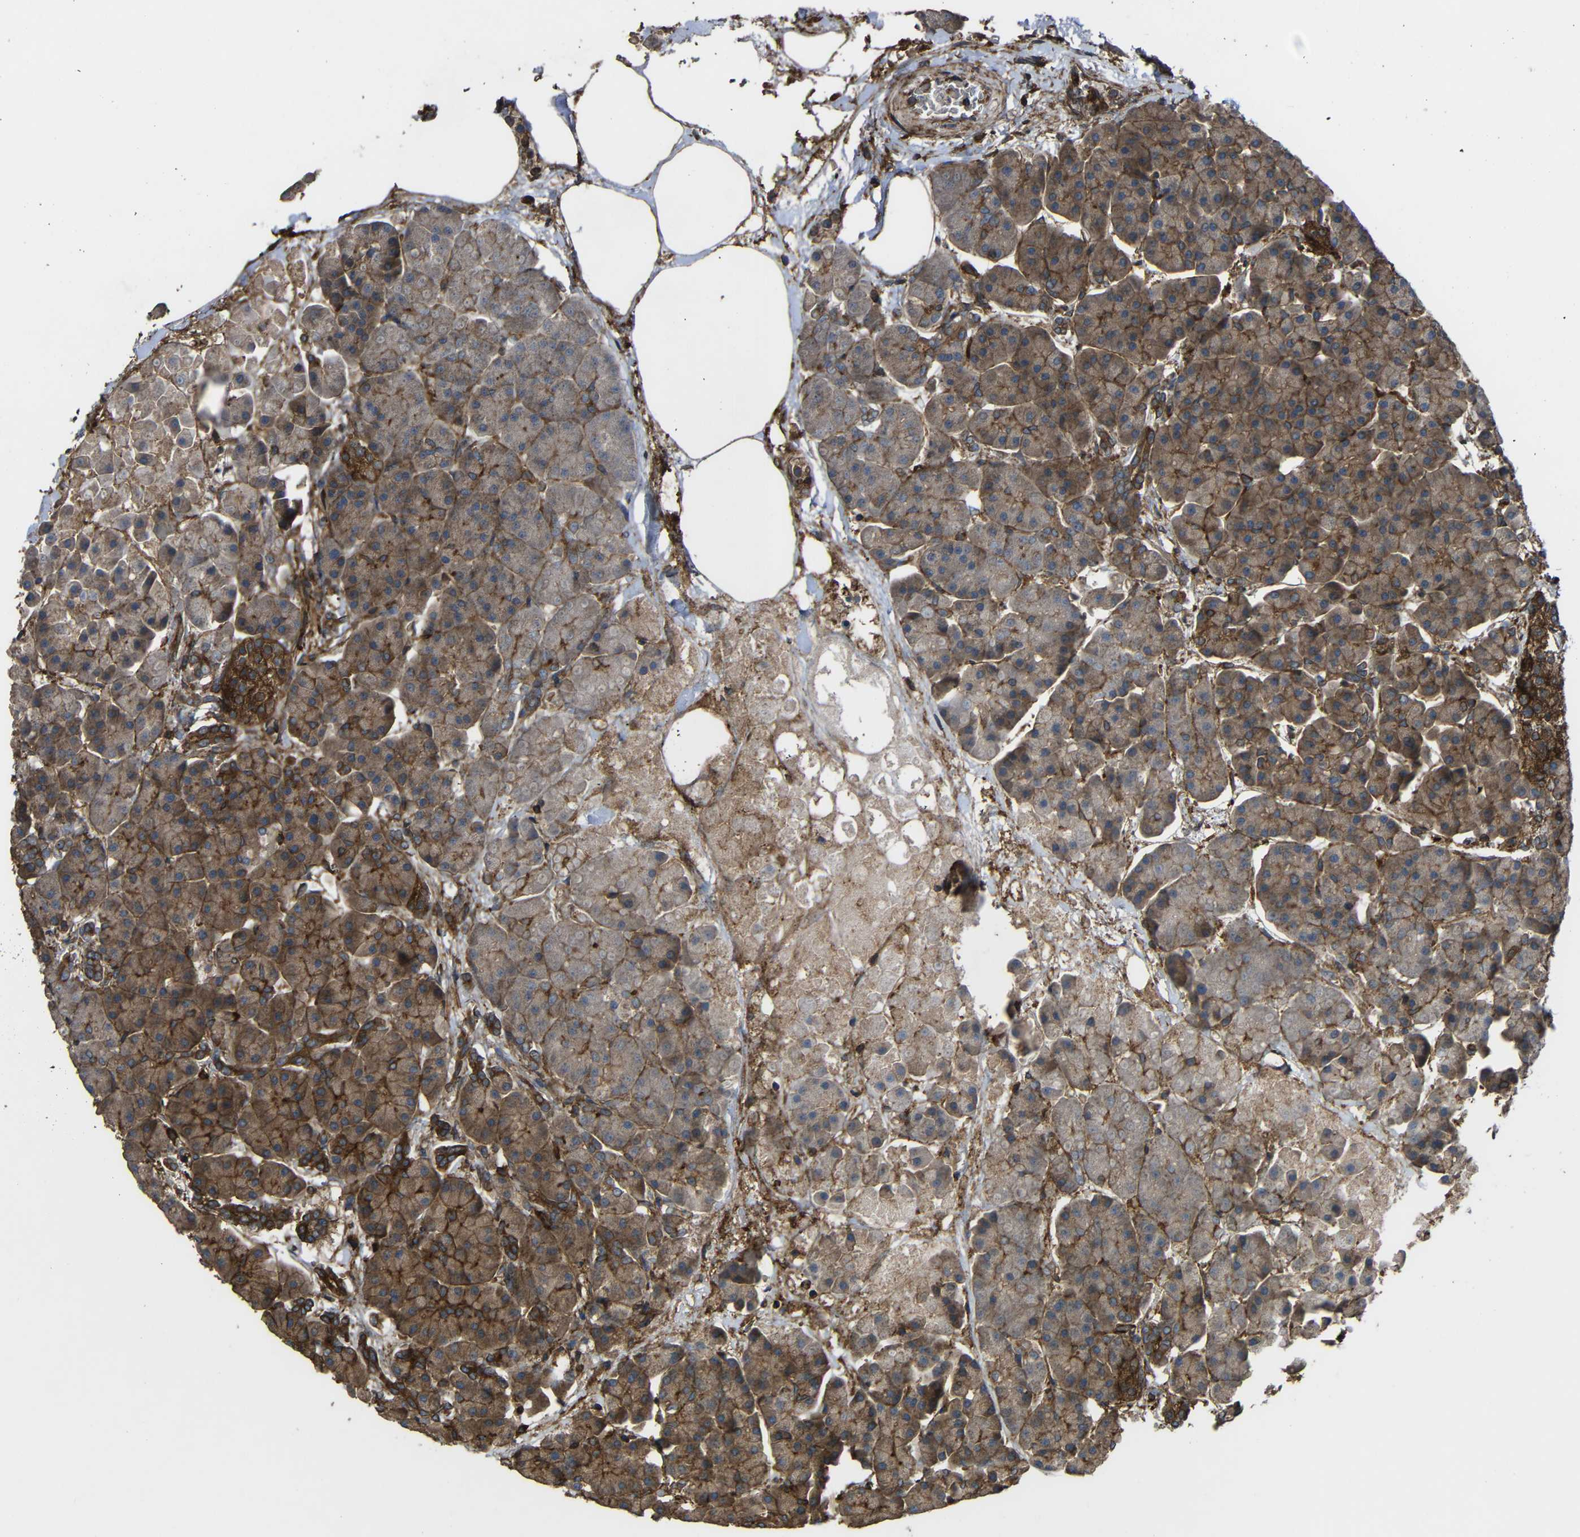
{"staining": {"intensity": "moderate", "quantity": ">75%", "location": "cytoplasmic/membranous"}, "tissue": "pancreas", "cell_type": "Exocrine glandular cells", "image_type": "normal", "snomed": [{"axis": "morphology", "description": "Normal tissue, NOS"}, {"axis": "topography", "description": "Pancreas"}], "caption": "The micrograph demonstrates staining of benign pancreas, revealing moderate cytoplasmic/membranous protein expression (brown color) within exocrine glandular cells. Using DAB (3,3'-diaminobenzidine) (brown) and hematoxylin (blue) stains, captured at high magnification using brightfield microscopy.", "gene": "TREM2", "patient": {"sex": "female", "age": 70}}